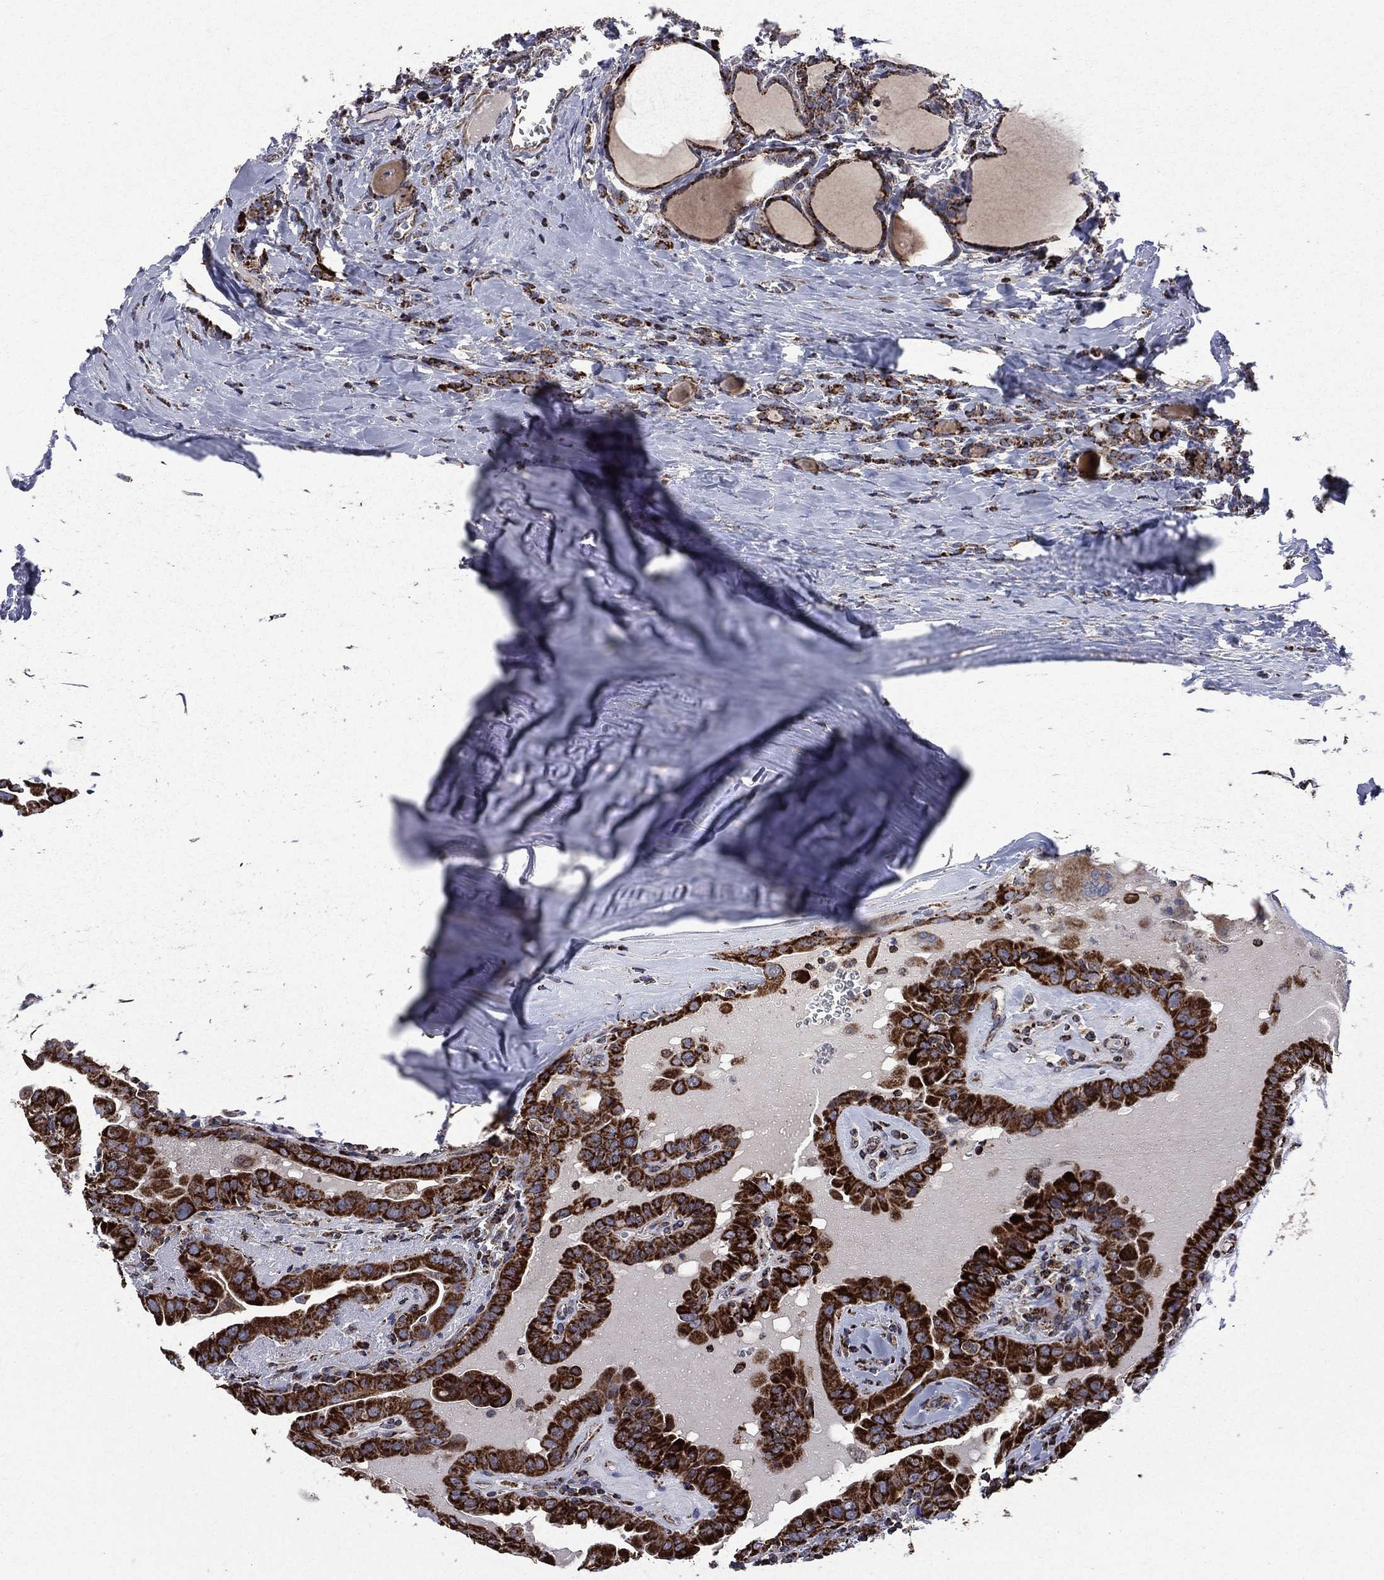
{"staining": {"intensity": "strong", "quantity": ">75%", "location": "cytoplasmic/membranous"}, "tissue": "thyroid cancer", "cell_type": "Tumor cells", "image_type": "cancer", "snomed": [{"axis": "morphology", "description": "Papillary adenocarcinoma, NOS"}, {"axis": "topography", "description": "Thyroid gland"}], "caption": "IHC staining of papillary adenocarcinoma (thyroid), which displays high levels of strong cytoplasmic/membranous expression in approximately >75% of tumor cells indicating strong cytoplasmic/membranous protein positivity. The staining was performed using DAB (brown) for protein detection and nuclei were counterstained in hematoxylin (blue).", "gene": "GOT2", "patient": {"sex": "female", "age": 37}}